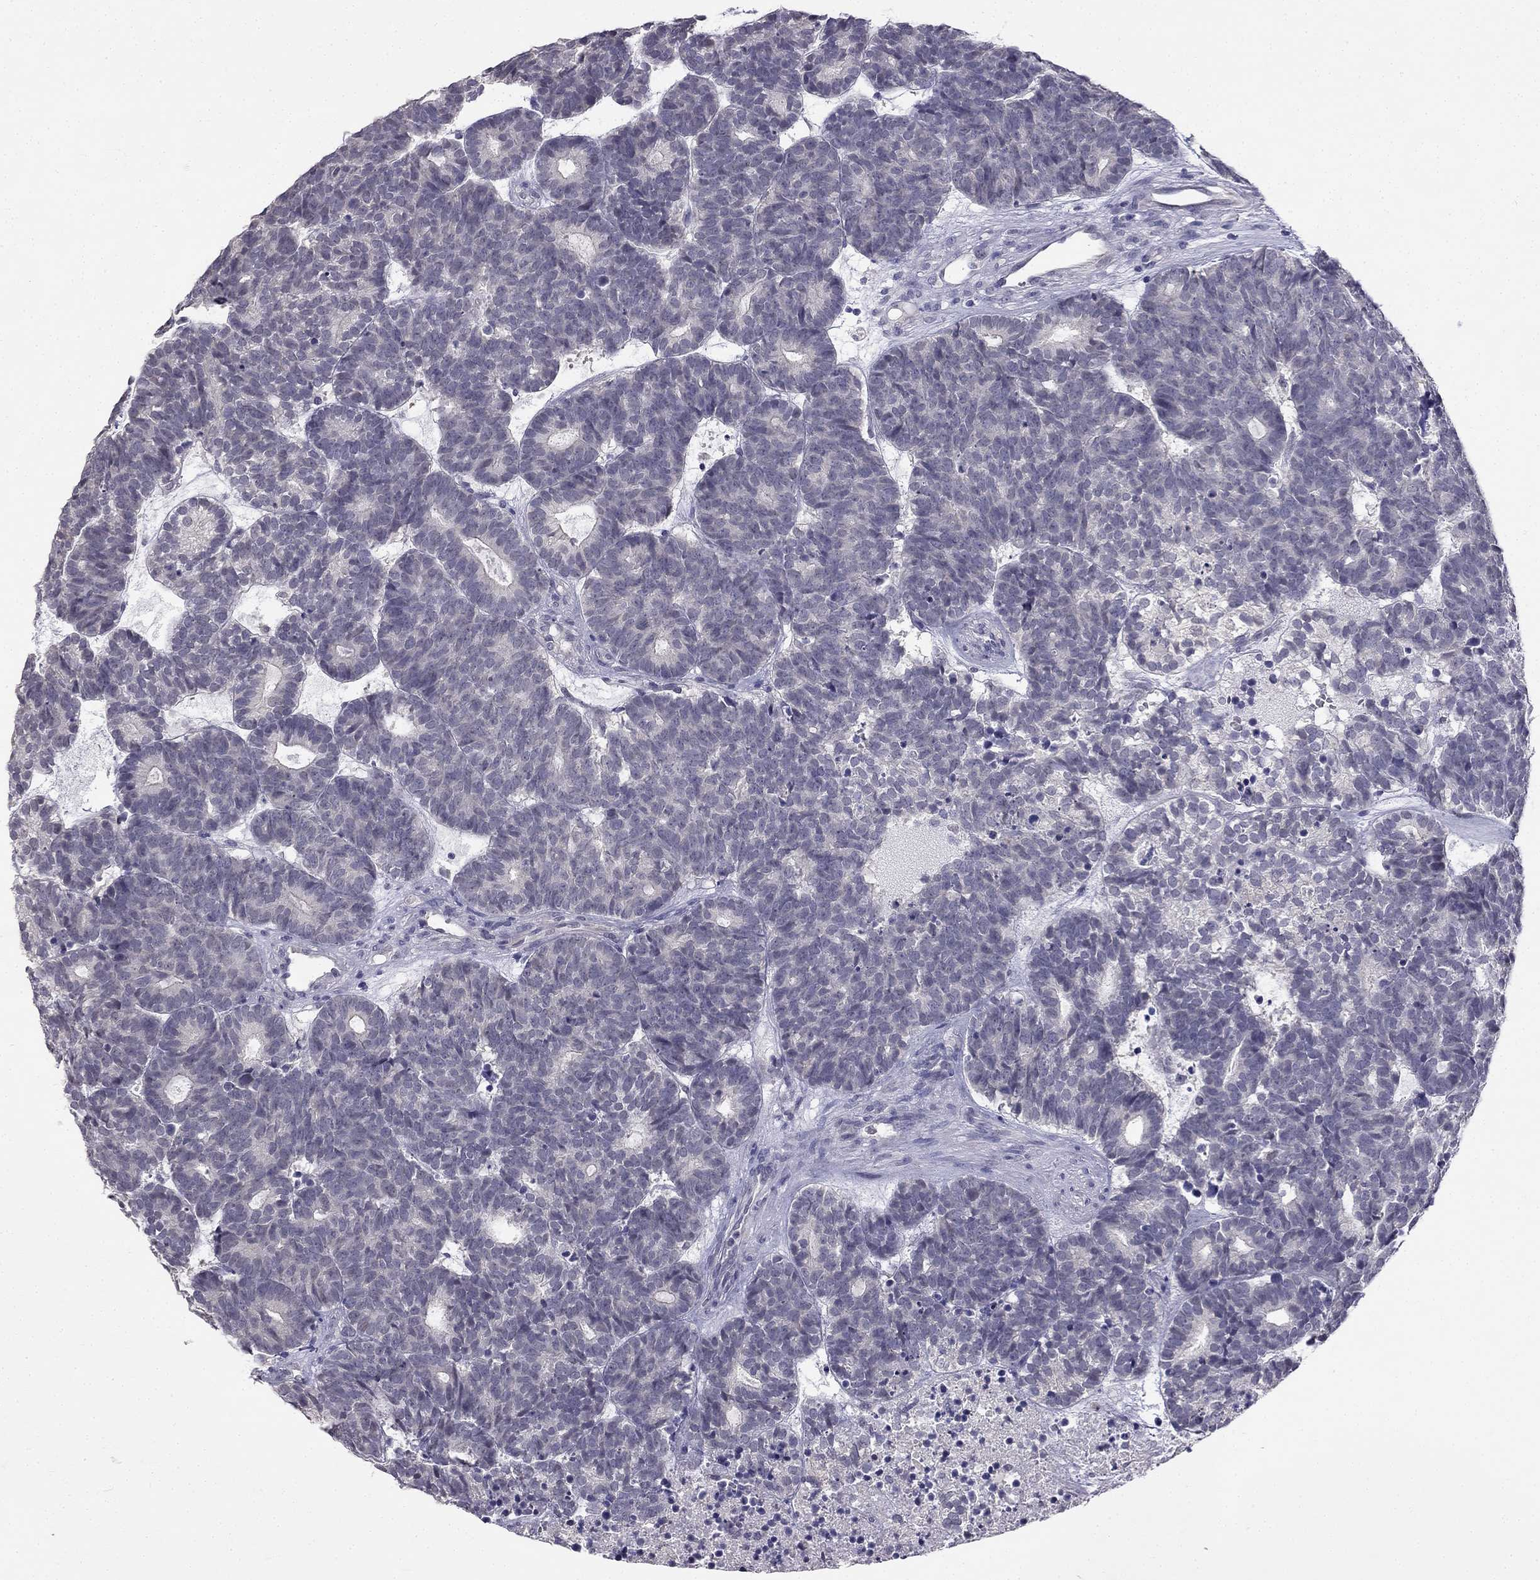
{"staining": {"intensity": "negative", "quantity": "none", "location": "none"}, "tissue": "head and neck cancer", "cell_type": "Tumor cells", "image_type": "cancer", "snomed": [{"axis": "morphology", "description": "Adenocarcinoma, NOS"}, {"axis": "topography", "description": "Head-Neck"}], "caption": "Immunohistochemistry (IHC) micrograph of neoplastic tissue: head and neck cancer (adenocarcinoma) stained with DAB (3,3'-diaminobenzidine) displays no significant protein positivity in tumor cells.", "gene": "C16orf89", "patient": {"sex": "female", "age": 81}}